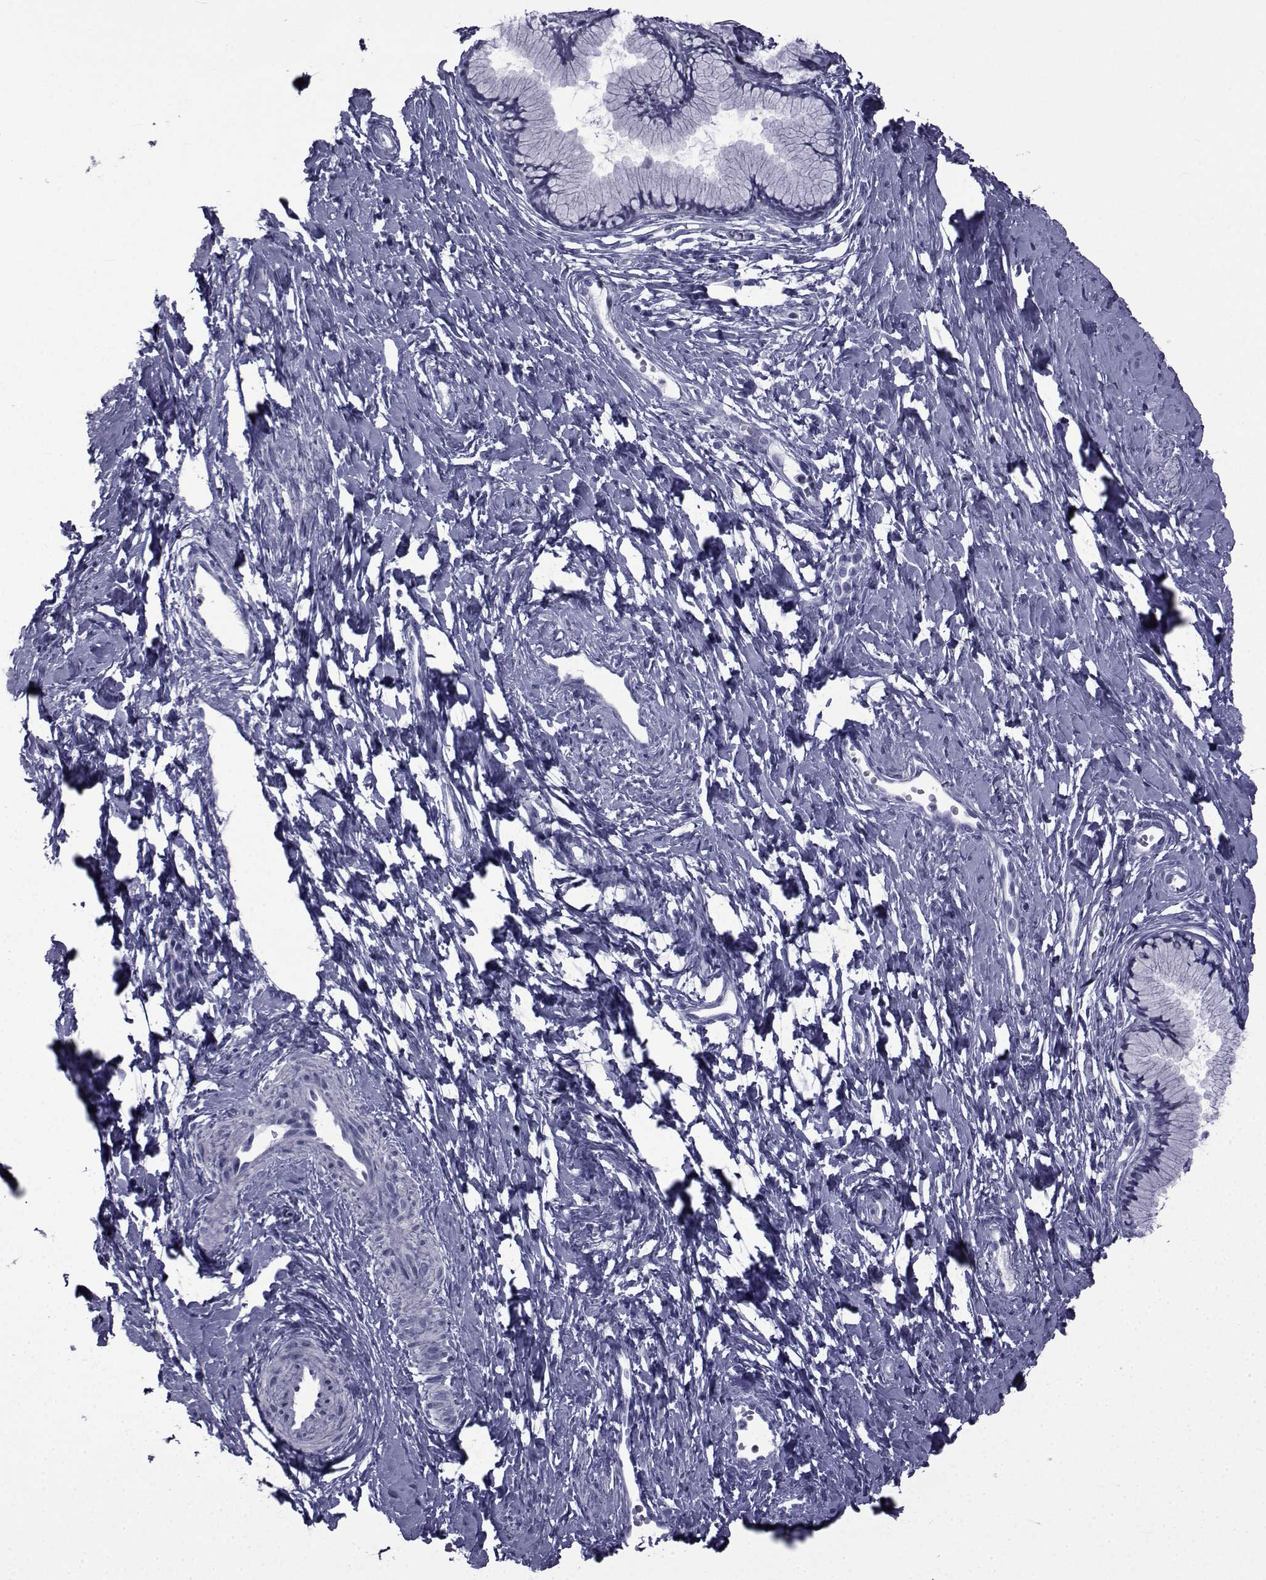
{"staining": {"intensity": "negative", "quantity": "none", "location": "none"}, "tissue": "cervix", "cell_type": "Glandular cells", "image_type": "normal", "snomed": [{"axis": "morphology", "description": "Normal tissue, NOS"}, {"axis": "topography", "description": "Cervix"}], "caption": "Micrograph shows no significant protein staining in glandular cells of benign cervix. (DAB IHC, high magnification).", "gene": "PDE6G", "patient": {"sex": "female", "age": 40}}